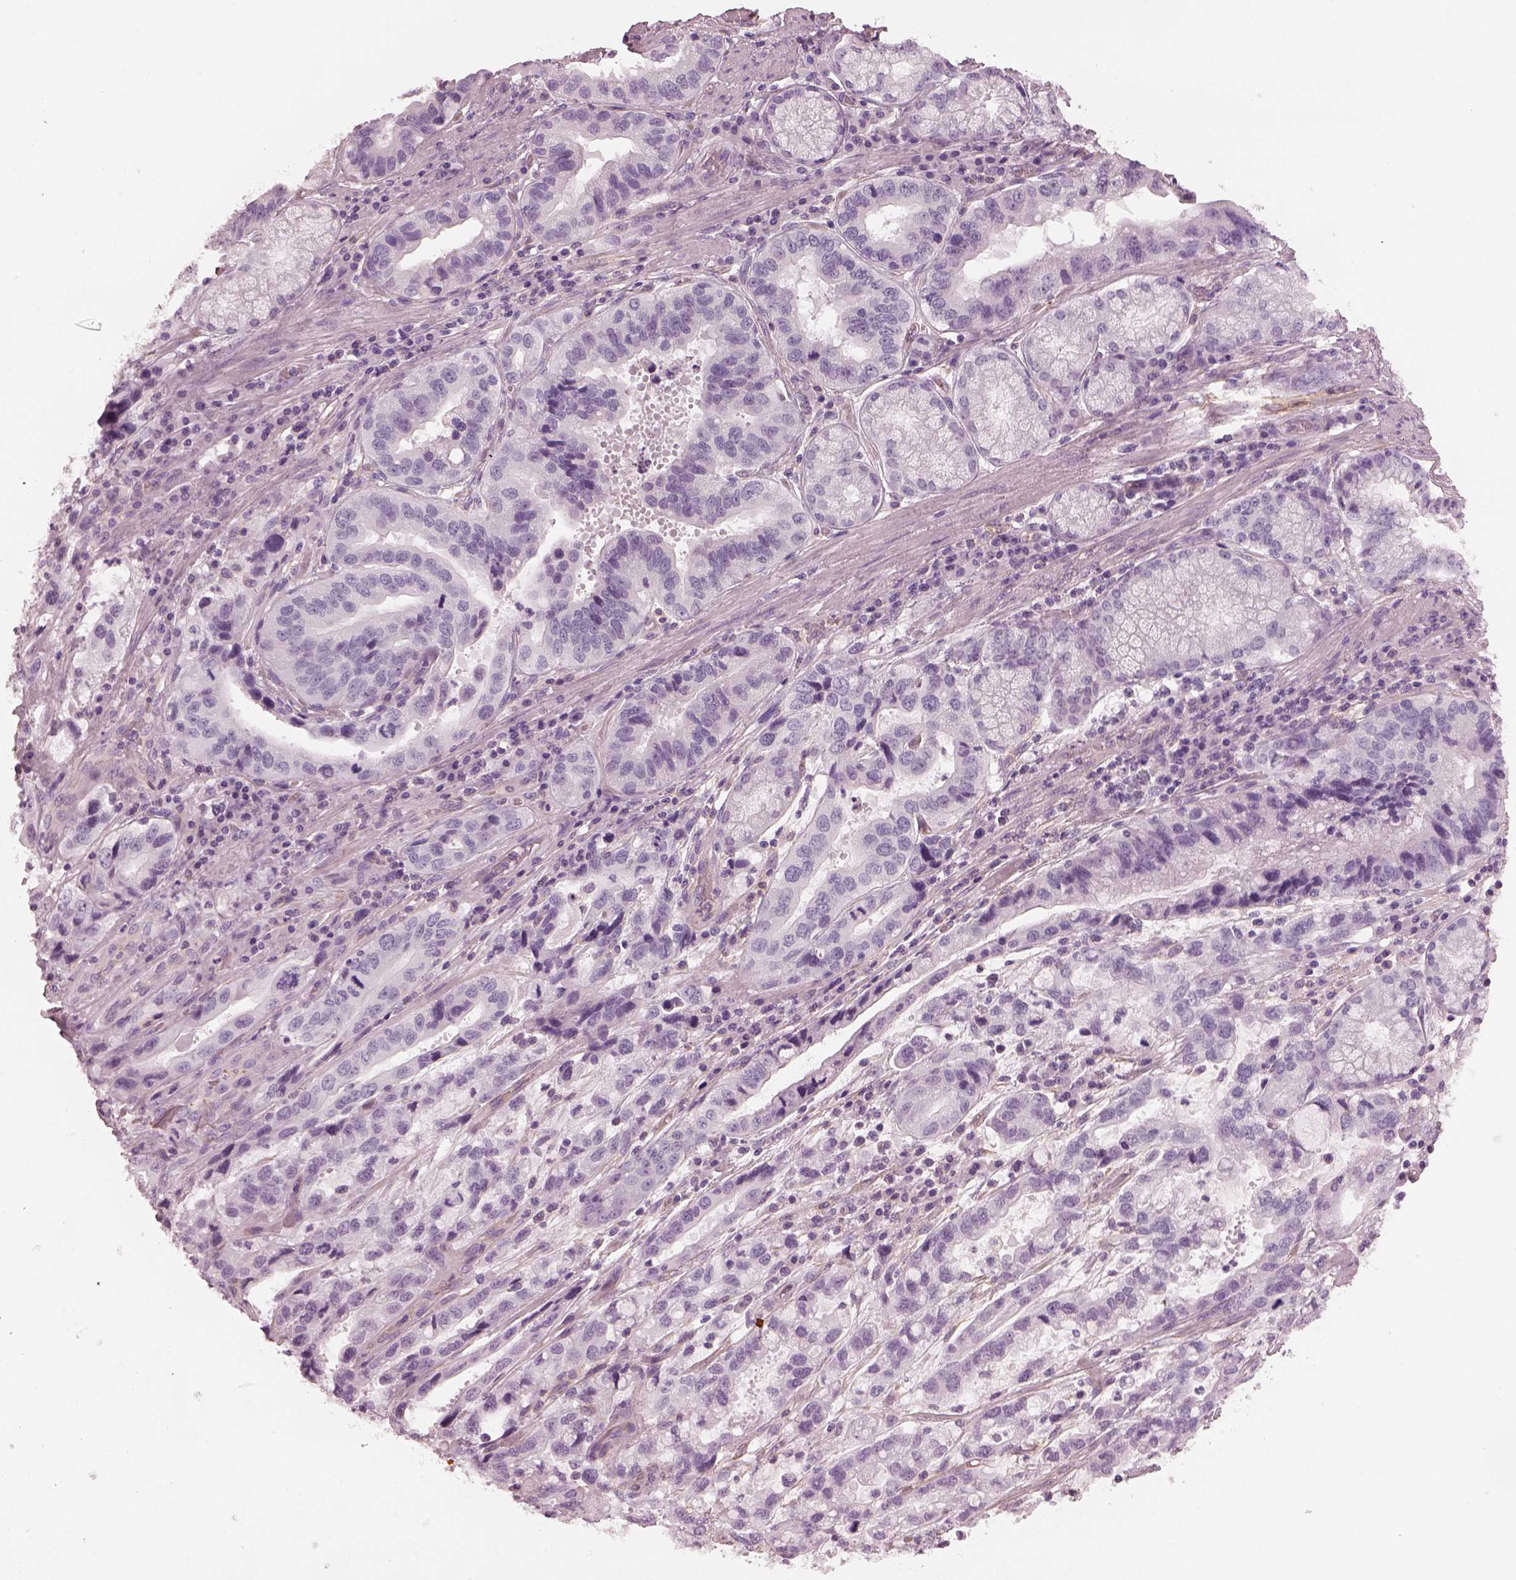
{"staining": {"intensity": "negative", "quantity": "none", "location": "none"}, "tissue": "stomach cancer", "cell_type": "Tumor cells", "image_type": "cancer", "snomed": [{"axis": "morphology", "description": "Adenocarcinoma, NOS"}, {"axis": "topography", "description": "Stomach, lower"}], "caption": "Immunohistochemistry (IHC) histopathology image of neoplastic tissue: human stomach cancer (adenocarcinoma) stained with DAB shows no significant protein staining in tumor cells.", "gene": "EIF4E1B", "patient": {"sex": "female", "age": 76}}